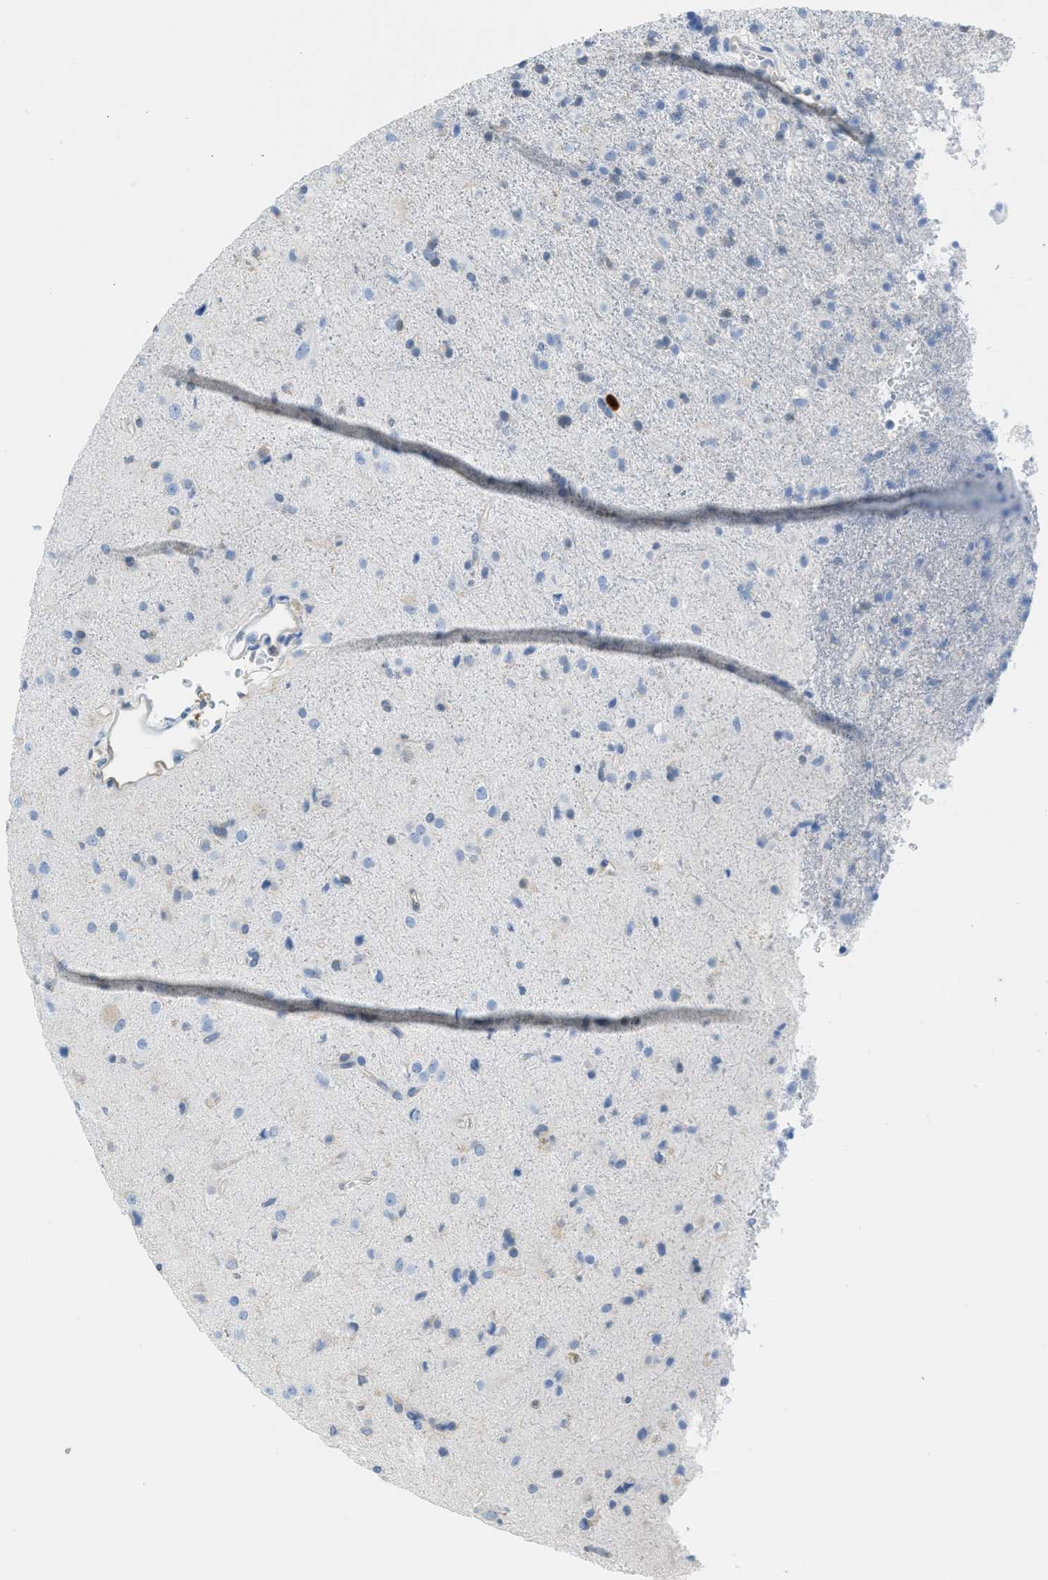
{"staining": {"intensity": "negative", "quantity": "none", "location": "none"}, "tissue": "glioma", "cell_type": "Tumor cells", "image_type": "cancer", "snomed": [{"axis": "morphology", "description": "Glioma, malignant, Low grade"}, {"axis": "topography", "description": "Brain"}], "caption": "Immunohistochemistry micrograph of neoplastic tissue: human malignant glioma (low-grade) stained with DAB (3,3'-diaminobenzidine) demonstrates no significant protein expression in tumor cells.", "gene": "SERPINB1", "patient": {"sex": "male", "age": 65}}